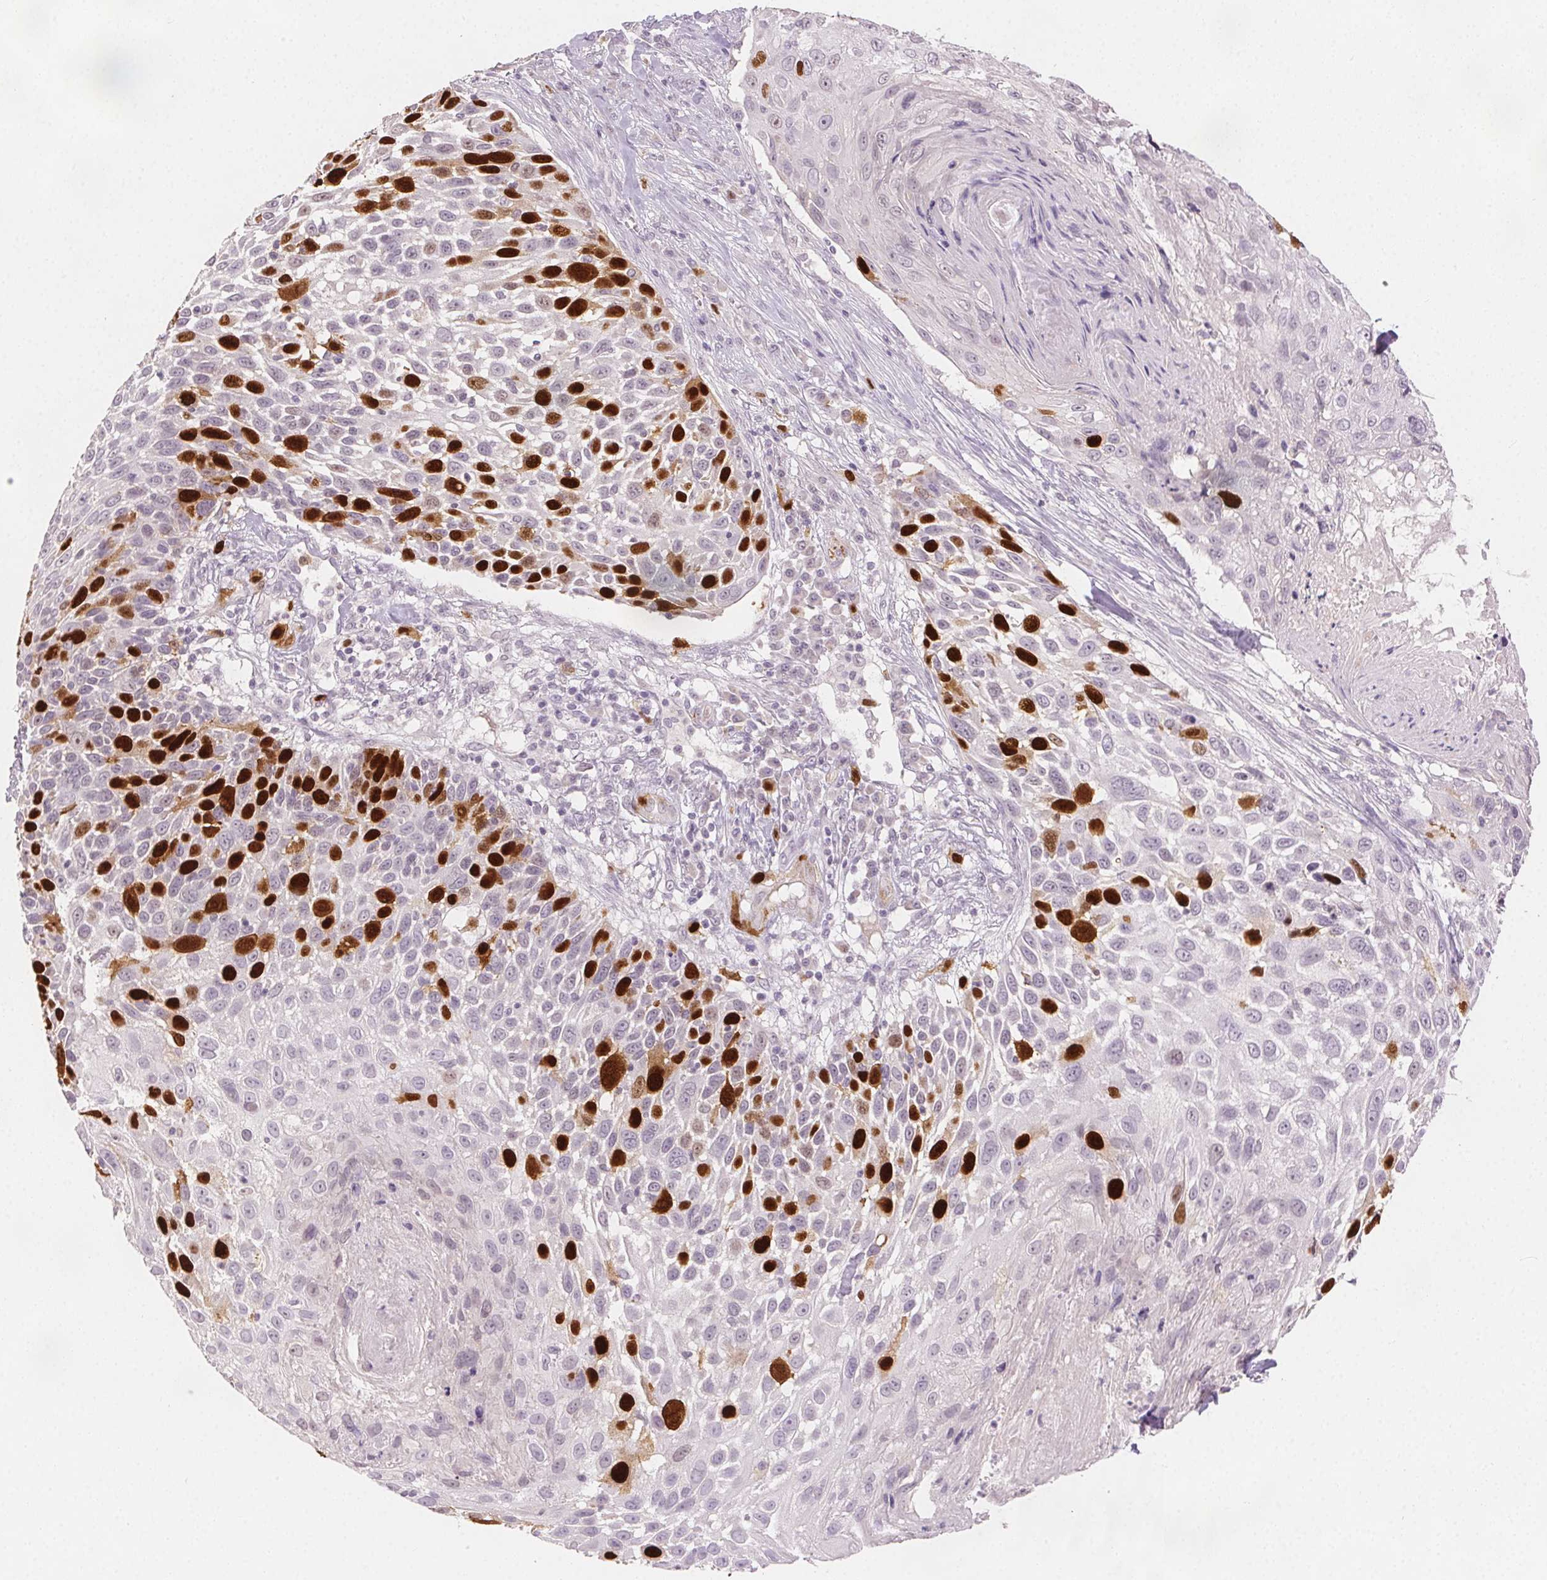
{"staining": {"intensity": "strong", "quantity": "25%-75%", "location": "nuclear"}, "tissue": "skin cancer", "cell_type": "Tumor cells", "image_type": "cancer", "snomed": [{"axis": "morphology", "description": "Squamous cell carcinoma, NOS"}, {"axis": "topography", "description": "Skin"}], "caption": "This is a histology image of IHC staining of squamous cell carcinoma (skin), which shows strong expression in the nuclear of tumor cells.", "gene": "ANLN", "patient": {"sex": "male", "age": 92}}